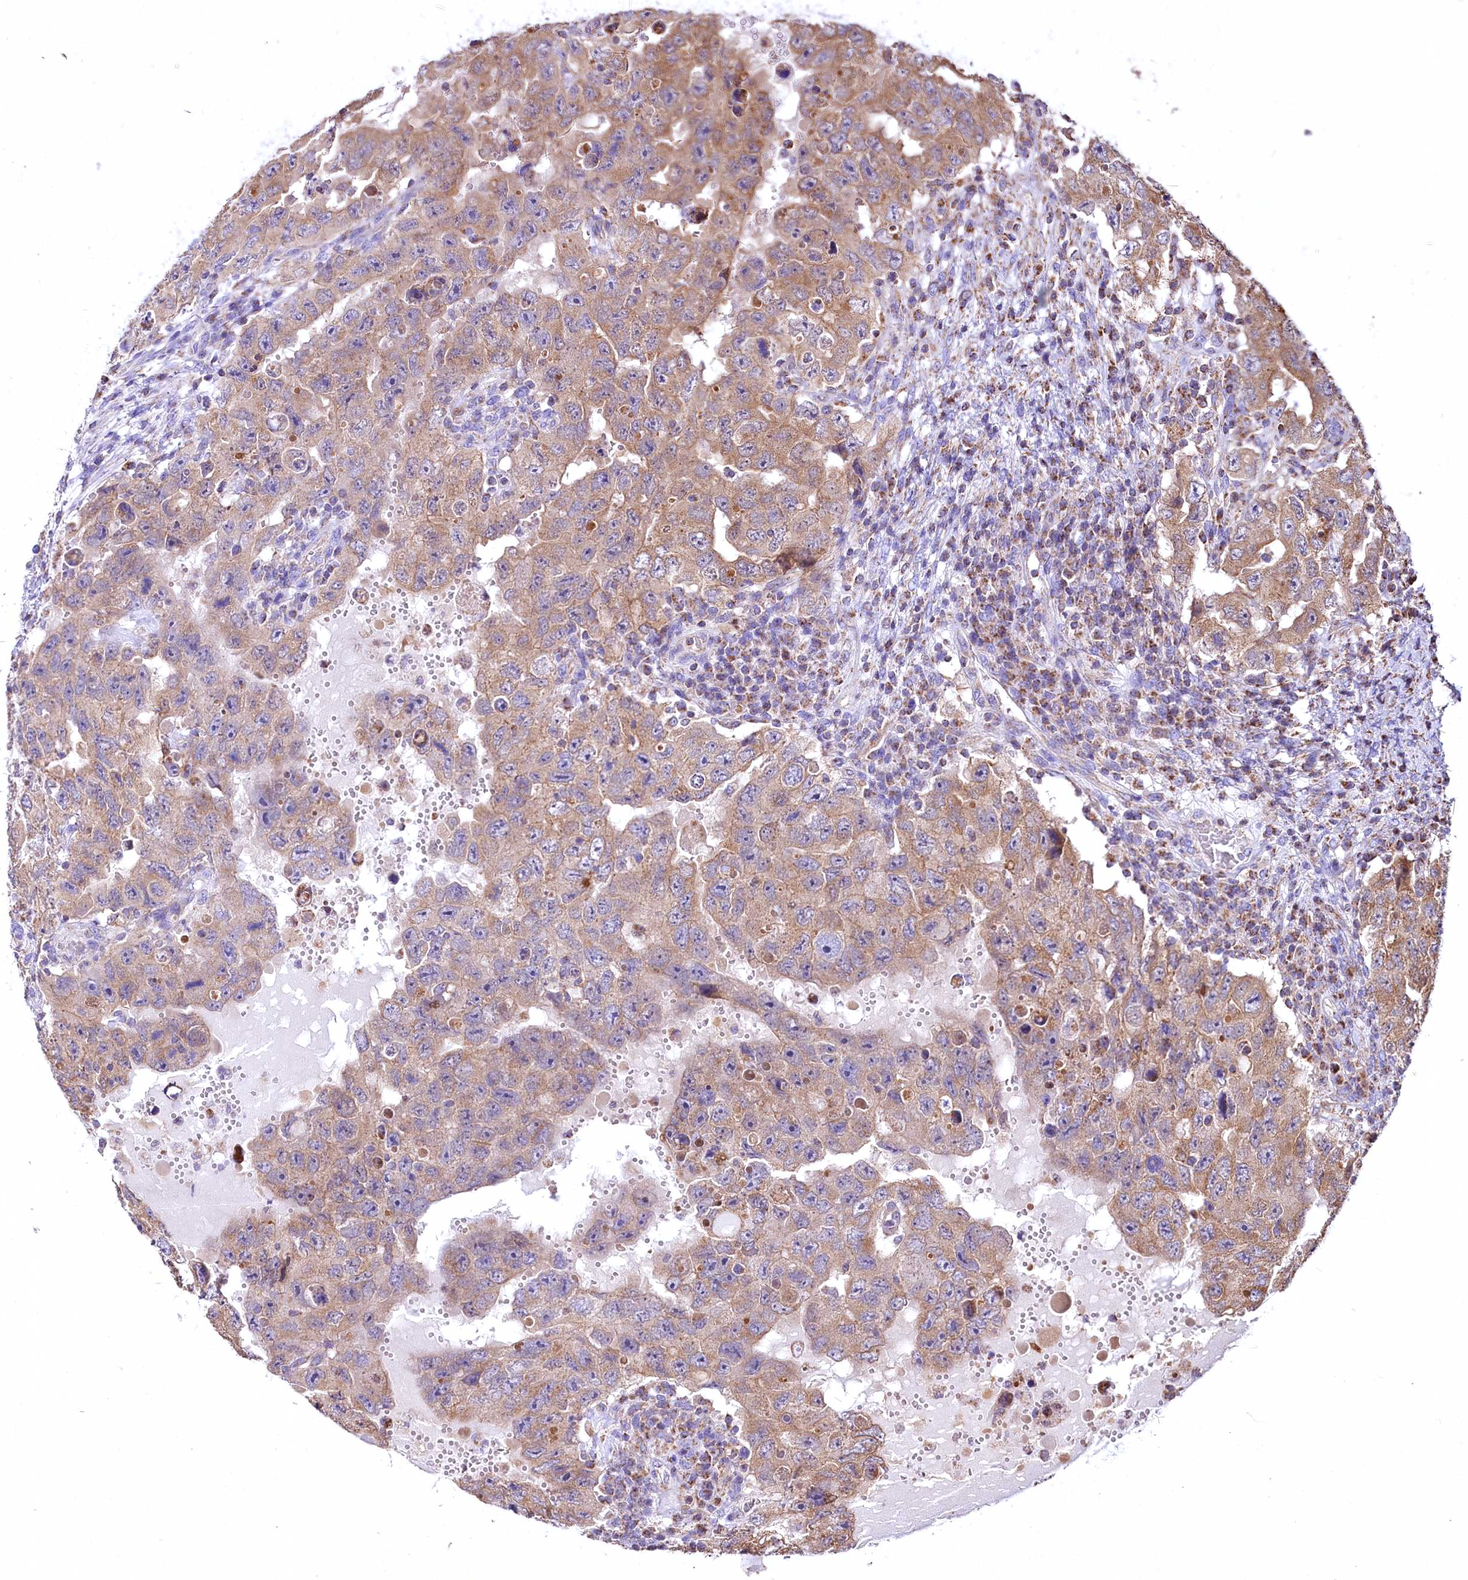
{"staining": {"intensity": "moderate", "quantity": ">75%", "location": "cytoplasmic/membranous"}, "tissue": "testis cancer", "cell_type": "Tumor cells", "image_type": "cancer", "snomed": [{"axis": "morphology", "description": "Carcinoma, Embryonal, NOS"}, {"axis": "topography", "description": "Testis"}], "caption": "A micrograph of human testis cancer stained for a protein exhibits moderate cytoplasmic/membranous brown staining in tumor cells.", "gene": "NUDT15", "patient": {"sex": "male", "age": 26}}